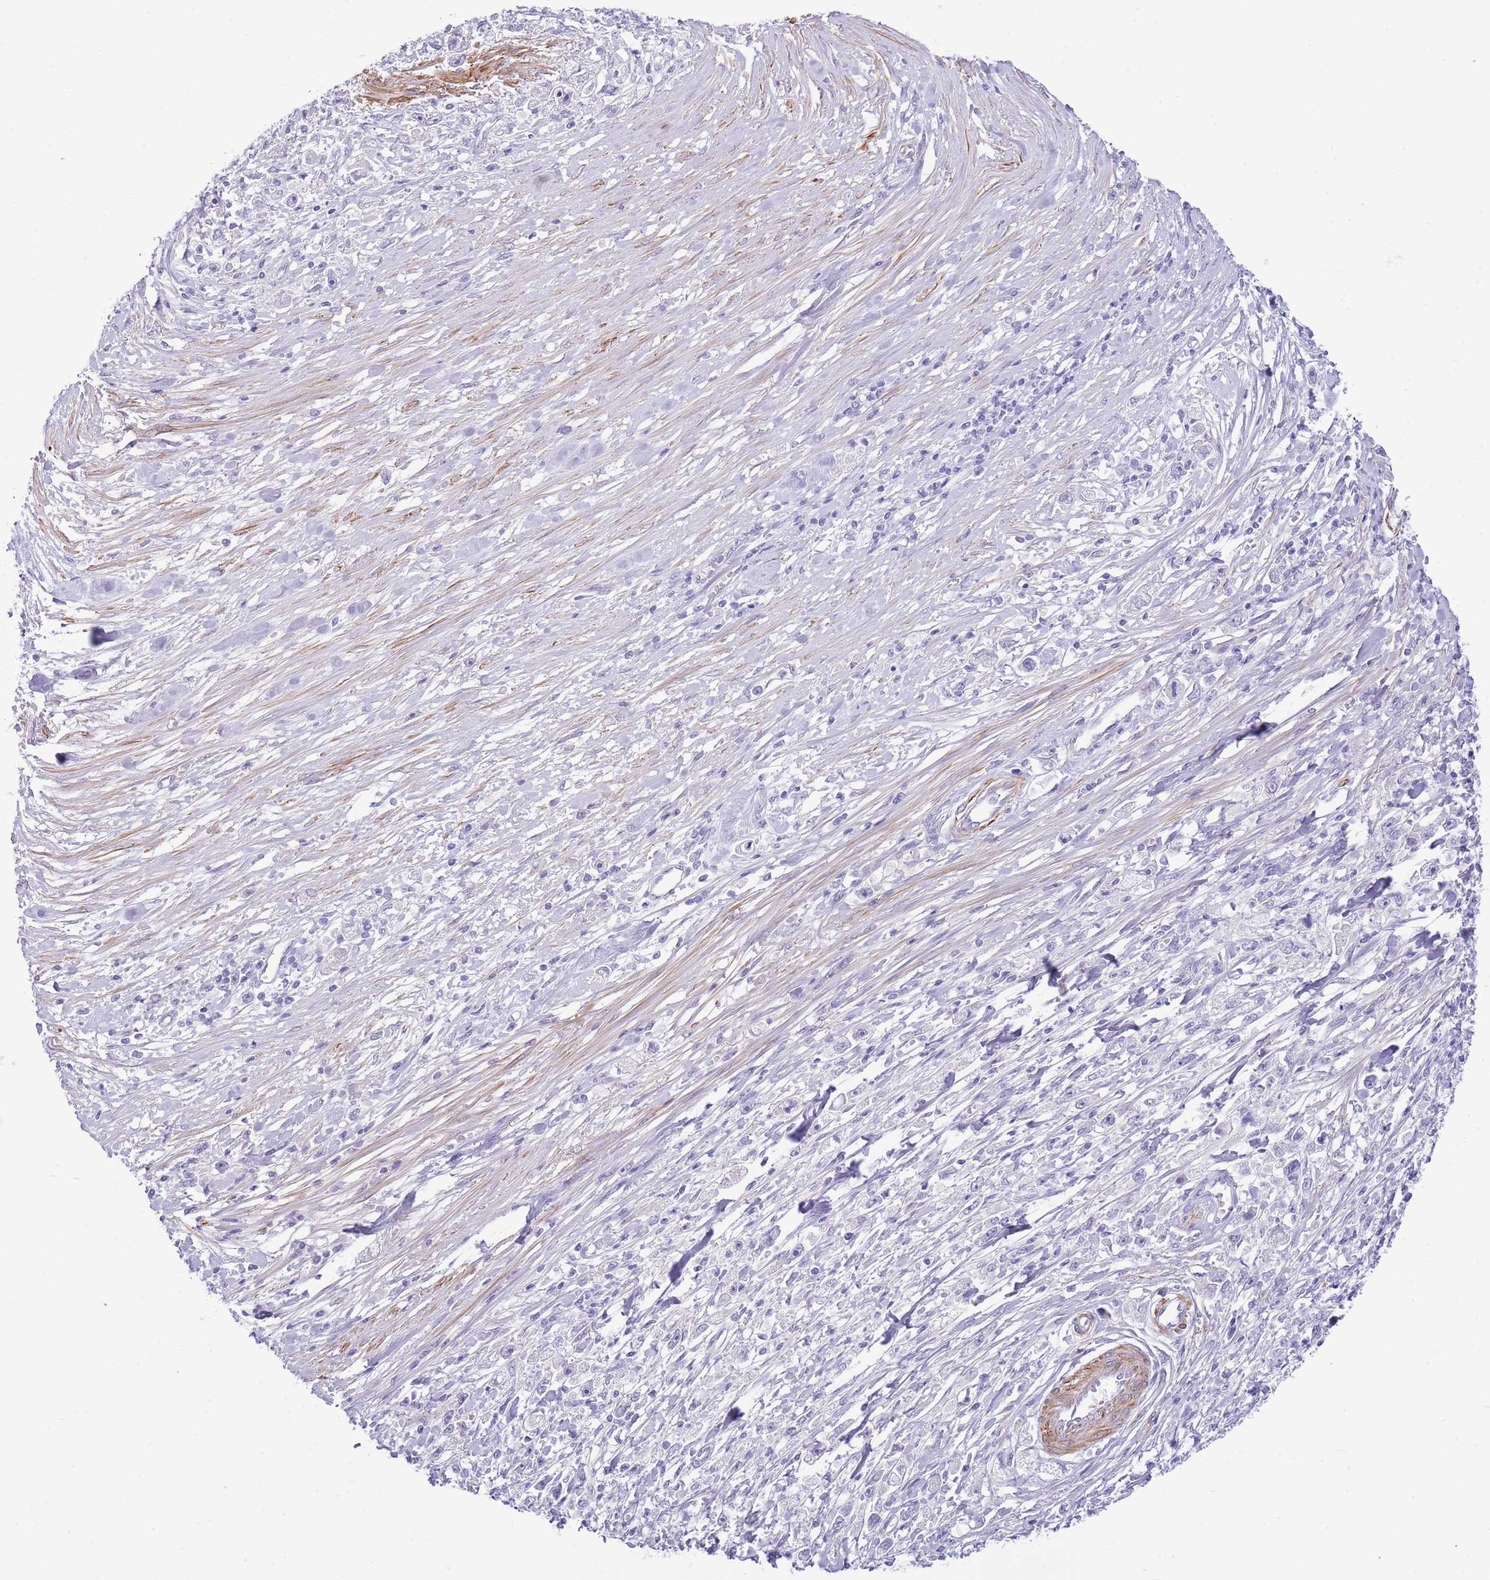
{"staining": {"intensity": "negative", "quantity": "none", "location": "none"}, "tissue": "stomach cancer", "cell_type": "Tumor cells", "image_type": "cancer", "snomed": [{"axis": "morphology", "description": "Adenocarcinoma, NOS"}, {"axis": "topography", "description": "Stomach"}], "caption": "Adenocarcinoma (stomach) was stained to show a protein in brown. There is no significant staining in tumor cells.", "gene": "ZC4H2", "patient": {"sex": "female", "age": 59}}